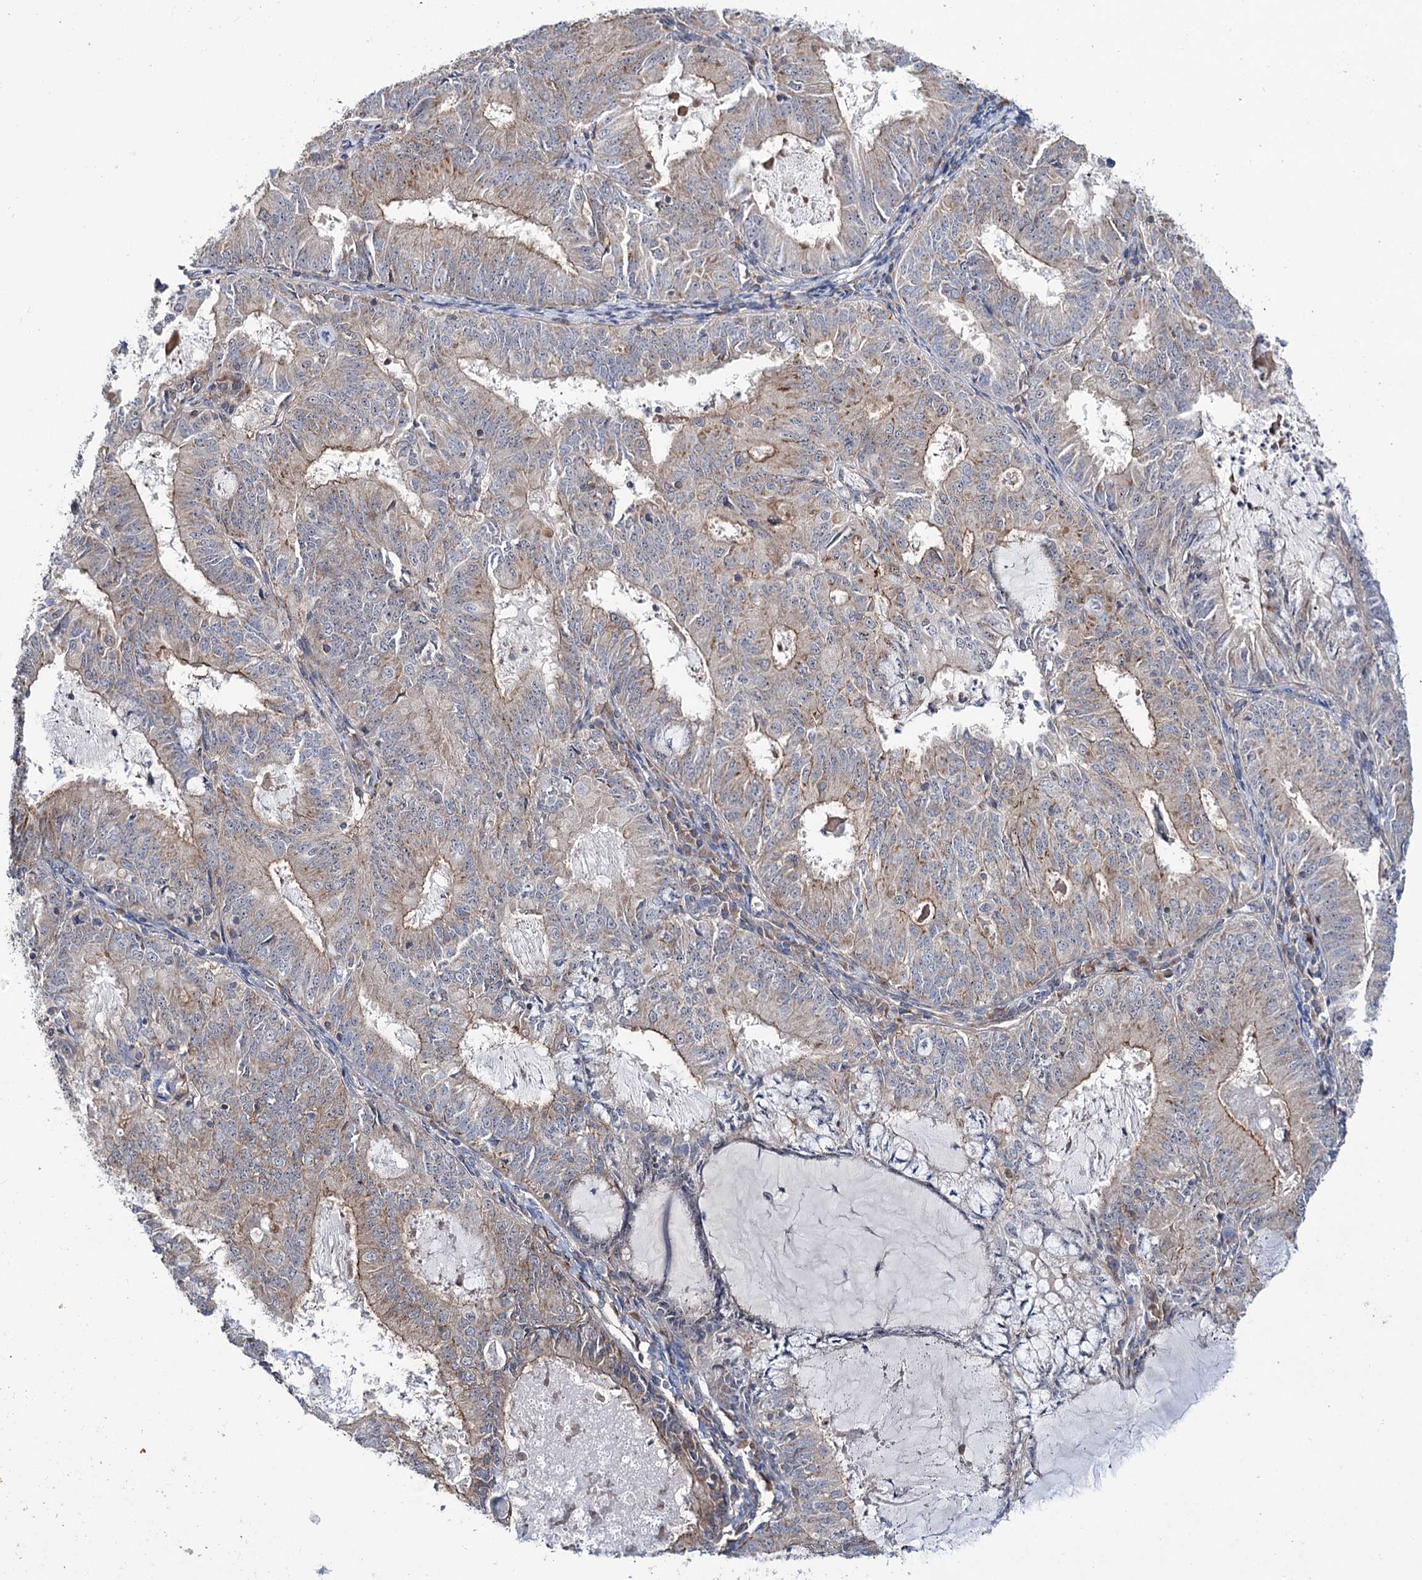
{"staining": {"intensity": "weak", "quantity": "<25%", "location": "cytoplasmic/membranous"}, "tissue": "endometrial cancer", "cell_type": "Tumor cells", "image_type": "cancer", "snomed": [{"axis": "morphology", "description": "Adenocarcinoma, NOS"}, {"axis": "topography", "description": "Endometrium"}], "caption": "The image displays no staining of tumor cells in endometrial adenocarcinoma. The staining is performed using DAB brown chromogen with nuclei counter-stained in using hematoxylin.", "gene": "SEC24A", "patient": {"sex": "female", "age": 57}}